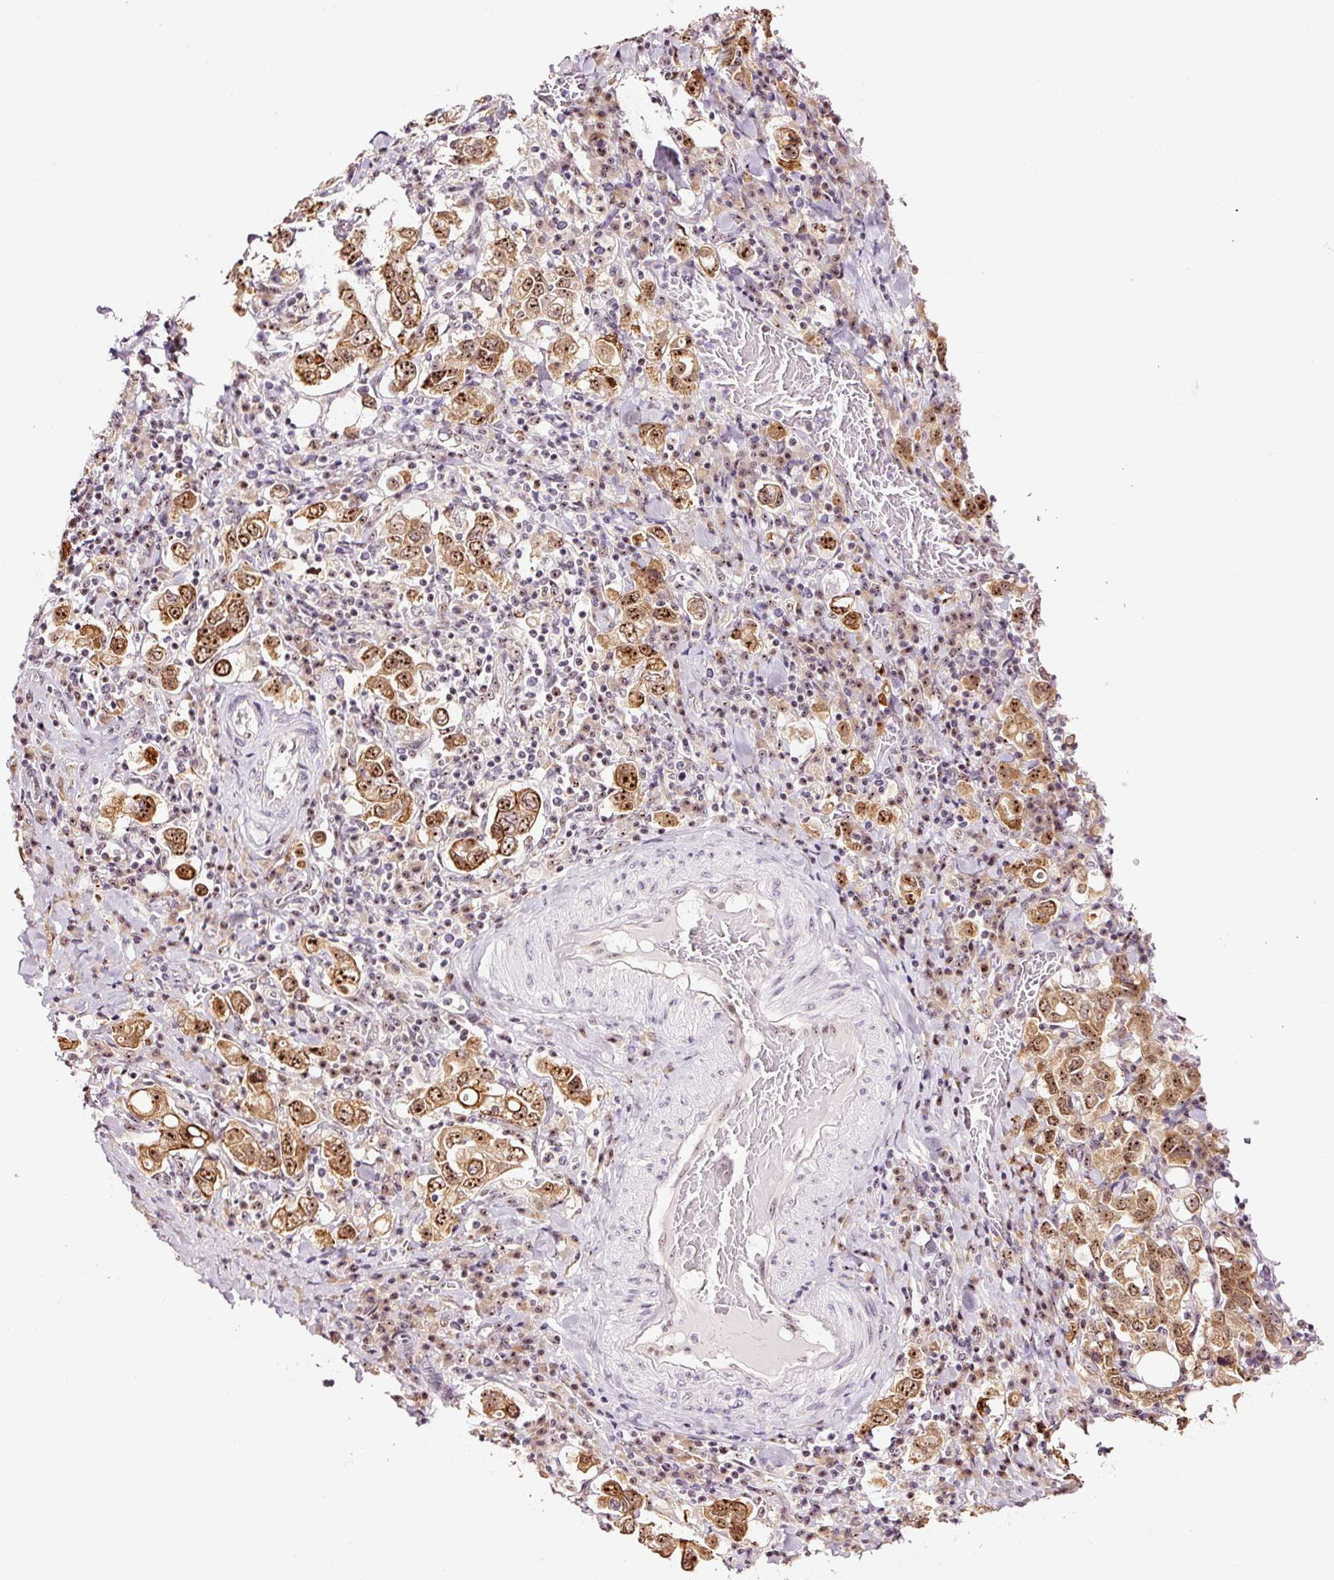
{"staining": {"intensity": "moderate", "quantity": ">75%", "location": "cytoplasmic/membranous,nuclear"}, "tissue": "stomach cancer", "cell_type": "Tumor cells", "image_type": "cancer", "snomed": [{"axis": "morphology", "description": "Adenocarcinoma, NOS"}, {"axis": "topography", "description": "Stomach, upper"}], "caption": "Protein staining of stomach adenocarcinoma tissue shows moderate cytoplasmic/membranous and nuclear expression in approximately >75% of tumor cells.", "gene": "GNL3", "patient": {"sex": "male", "age": 62}}